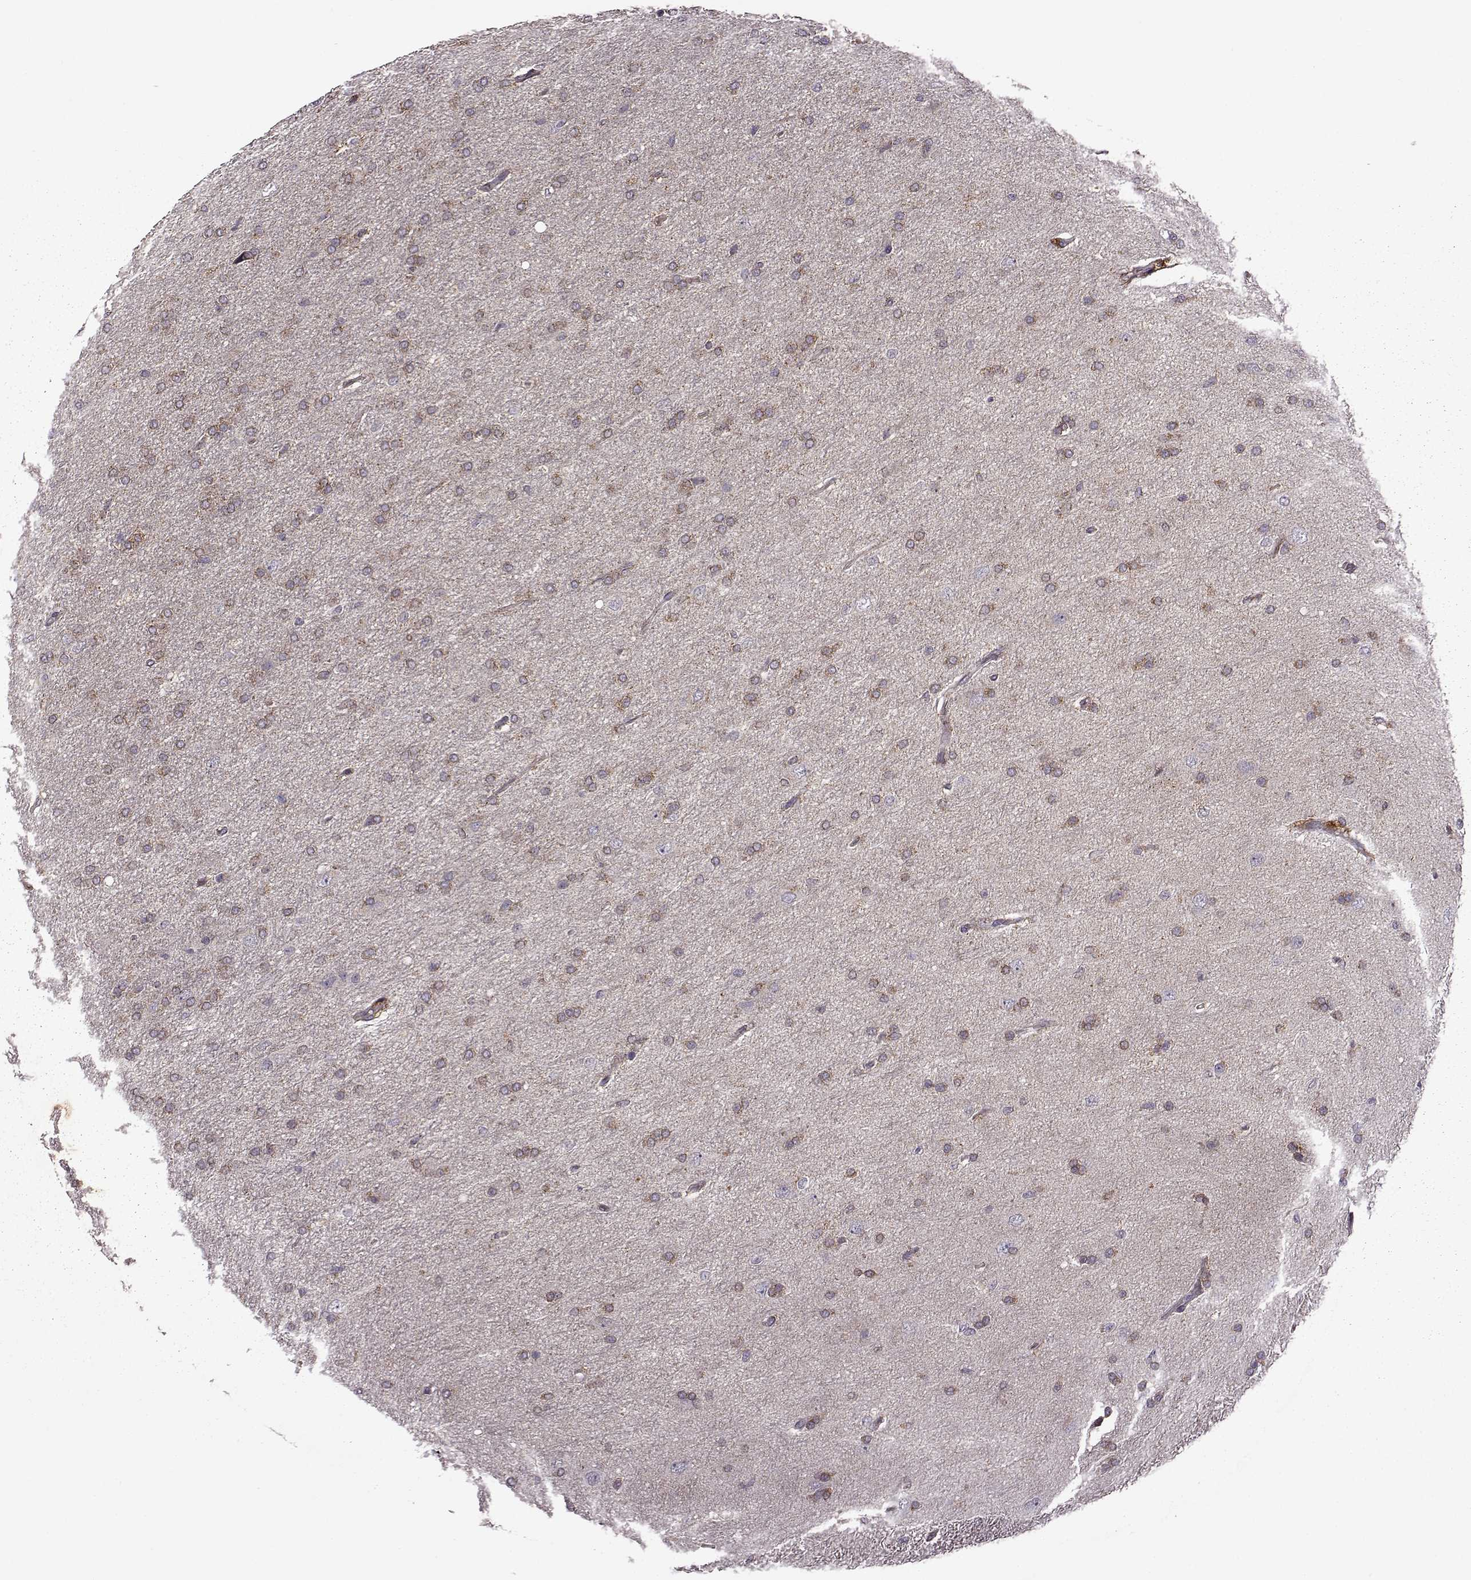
{"staining": {"intensity": "weak", "quantity": ">75%", "location": "cytoplasmic/membranous"}, "tissue": "glioma", "cell_type": "Tumor cells", "image_type": "cancer", "snomed": [{"axis": "morphology", "description": "Glioma, malignant, High grade"}, {"axis": "topography", "description": "Cerebral cortex"}], "caption": "An immunohistochemistry image of neoplastic tissue is shown. Protein staining in brown highlights weak cytoplasmic/membranous positivity in malignant glioma (high-grade) within tumor cells. The staining was performed using DAB, with brown indicating positive protein expression. Nuclei are stained blue with hematoxylin.", "gene": "MTSS1", "patient": {"sex": "male", "age": 70}}